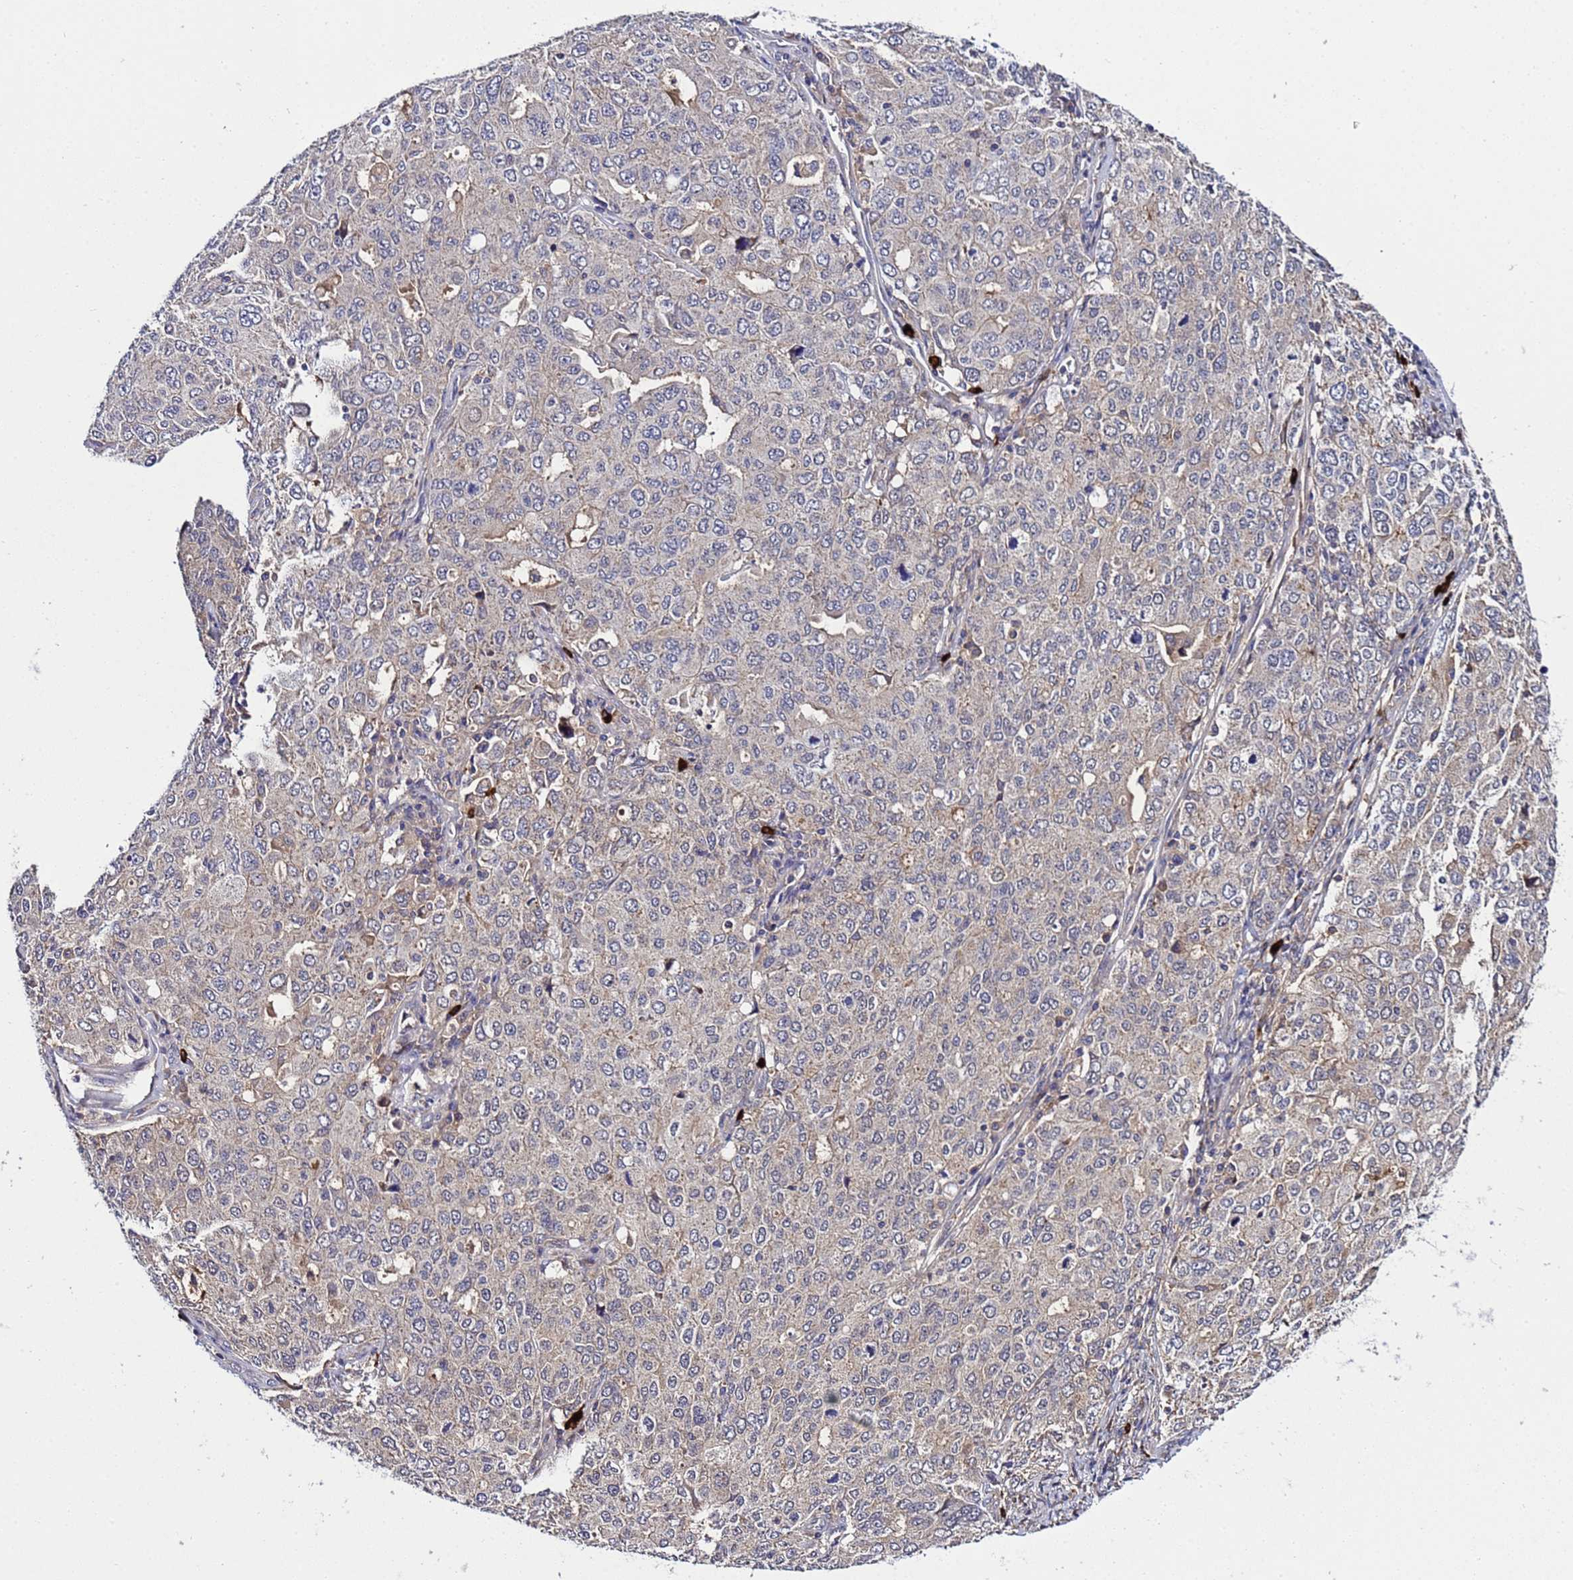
{"staining": {"intensity": "weak", "quantity": "25%-75%", "location": "cytoplasmic/membranous"}, "tissue": "ovarian cancer", "cell_type": "Tumor cells", "image_type": "cancer", "snomed": [{"axis": "morphology", "description": "Carcinoma, endometroid"}, {"axis": "topography", "description": "Ovary"}], "caption": "The photomicrograph reveals a brown stain indicating the presence of a protein in the cytoplasmic/membranous of tumor cells in ovarian cancer (endometroid carcinoma). The staining was performed using DAB to visualize the protein expression in brown, while the nuclei were stained in blue with hematoxylin (Magnification: 20x).", "gene": "PLXDC2", "patient": {"sex": "female", "age": 62}}